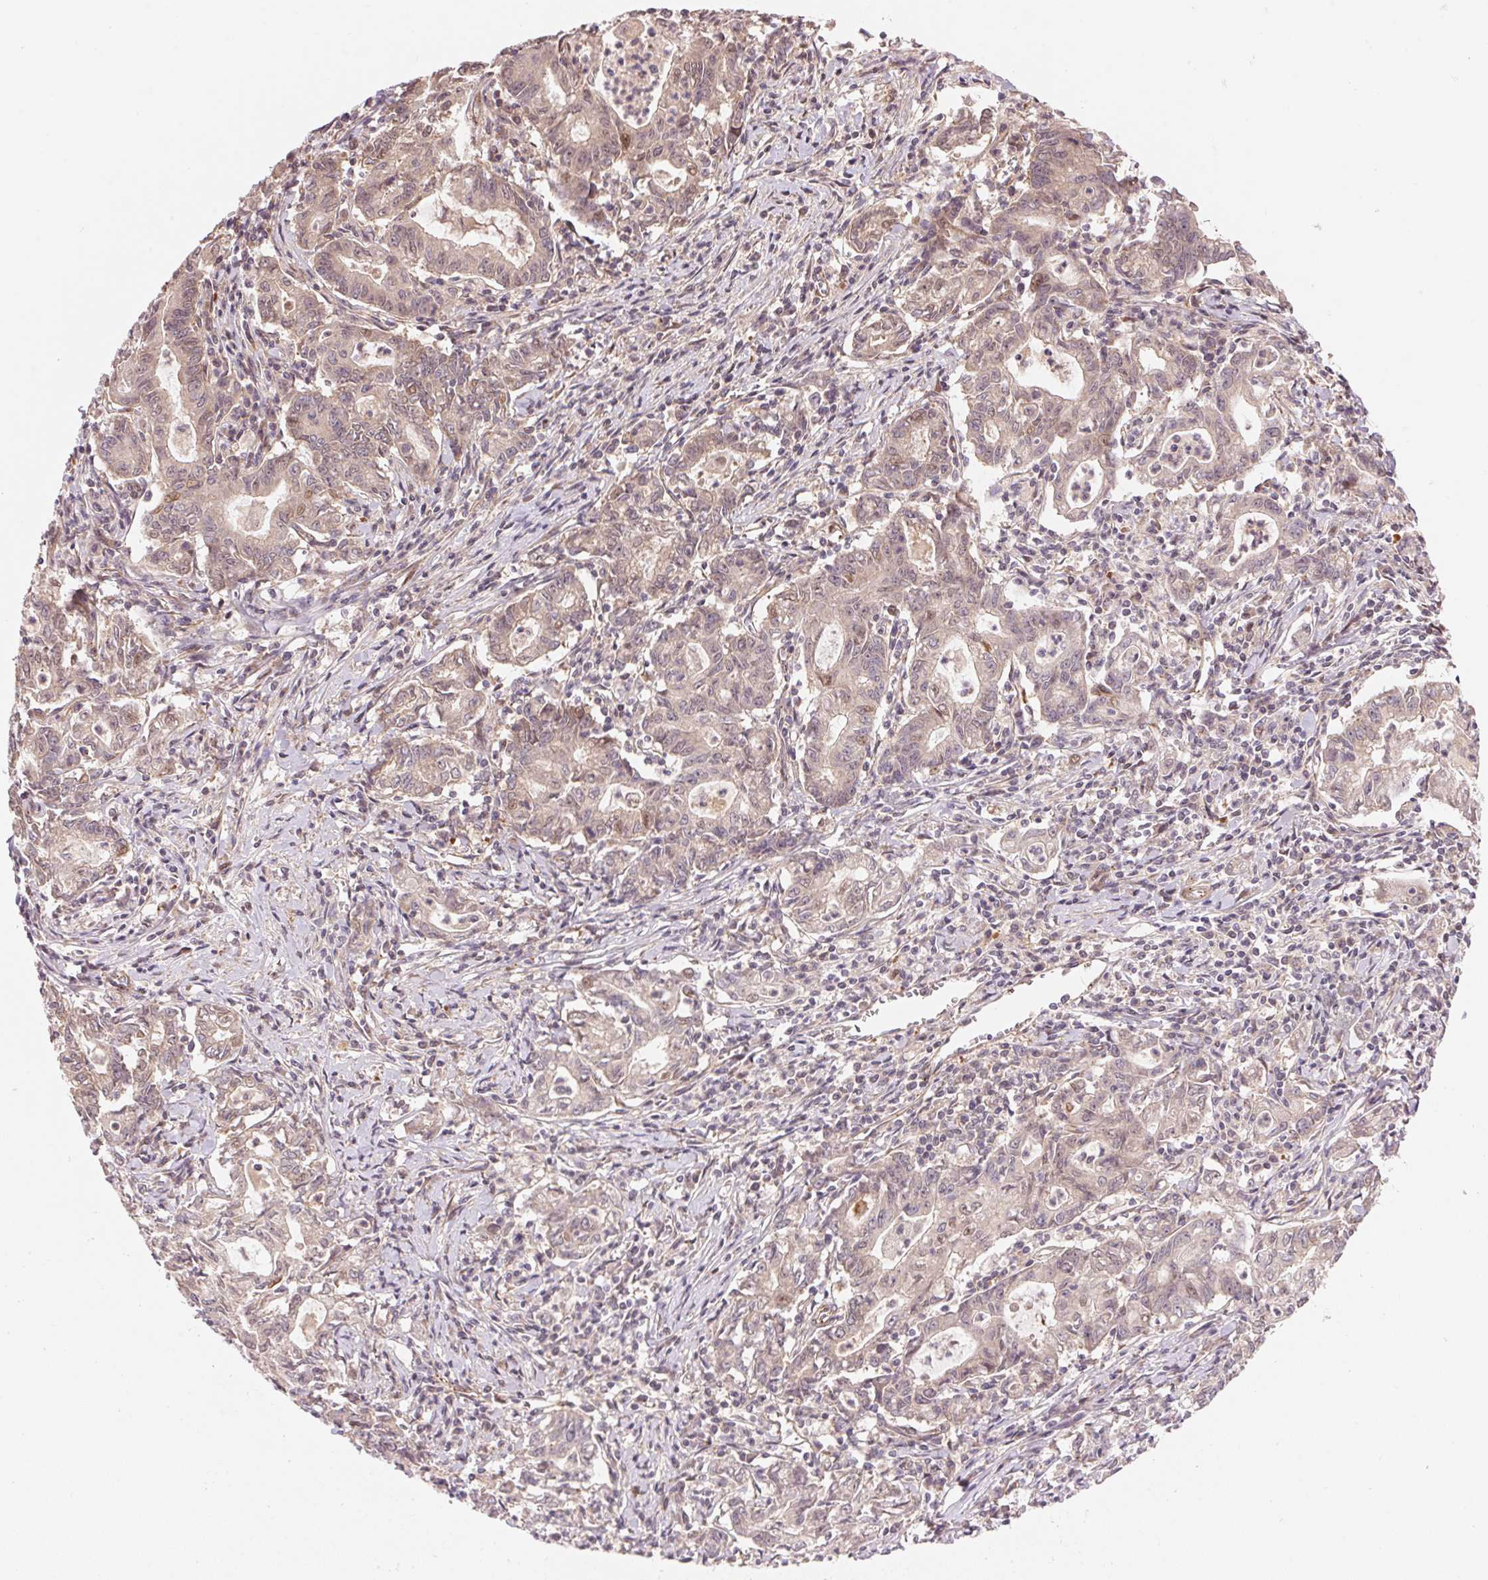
{"staining": {"intensity": "weak", "quantity": "25%-75%", "location": "cytoplasmic/membranous,nuclear"}, "tissue": "stomach cancer", "cell_type": "Tumor cells", "image_type": "cancer", "snomed": [{"axis": "morphology", "description": "Adenocarcinoma, NOS"}, {"axis": "topography", "description": "Stomach, upper"}], "caption": "Protein analysis of stomach cancer tissue exhibits weak cytoplasmic/membranous and nuclear staining in about 25%-75% of tumor cells.", "gene": "TNIP2", "patient": {"sex": "female", "age": 79}}